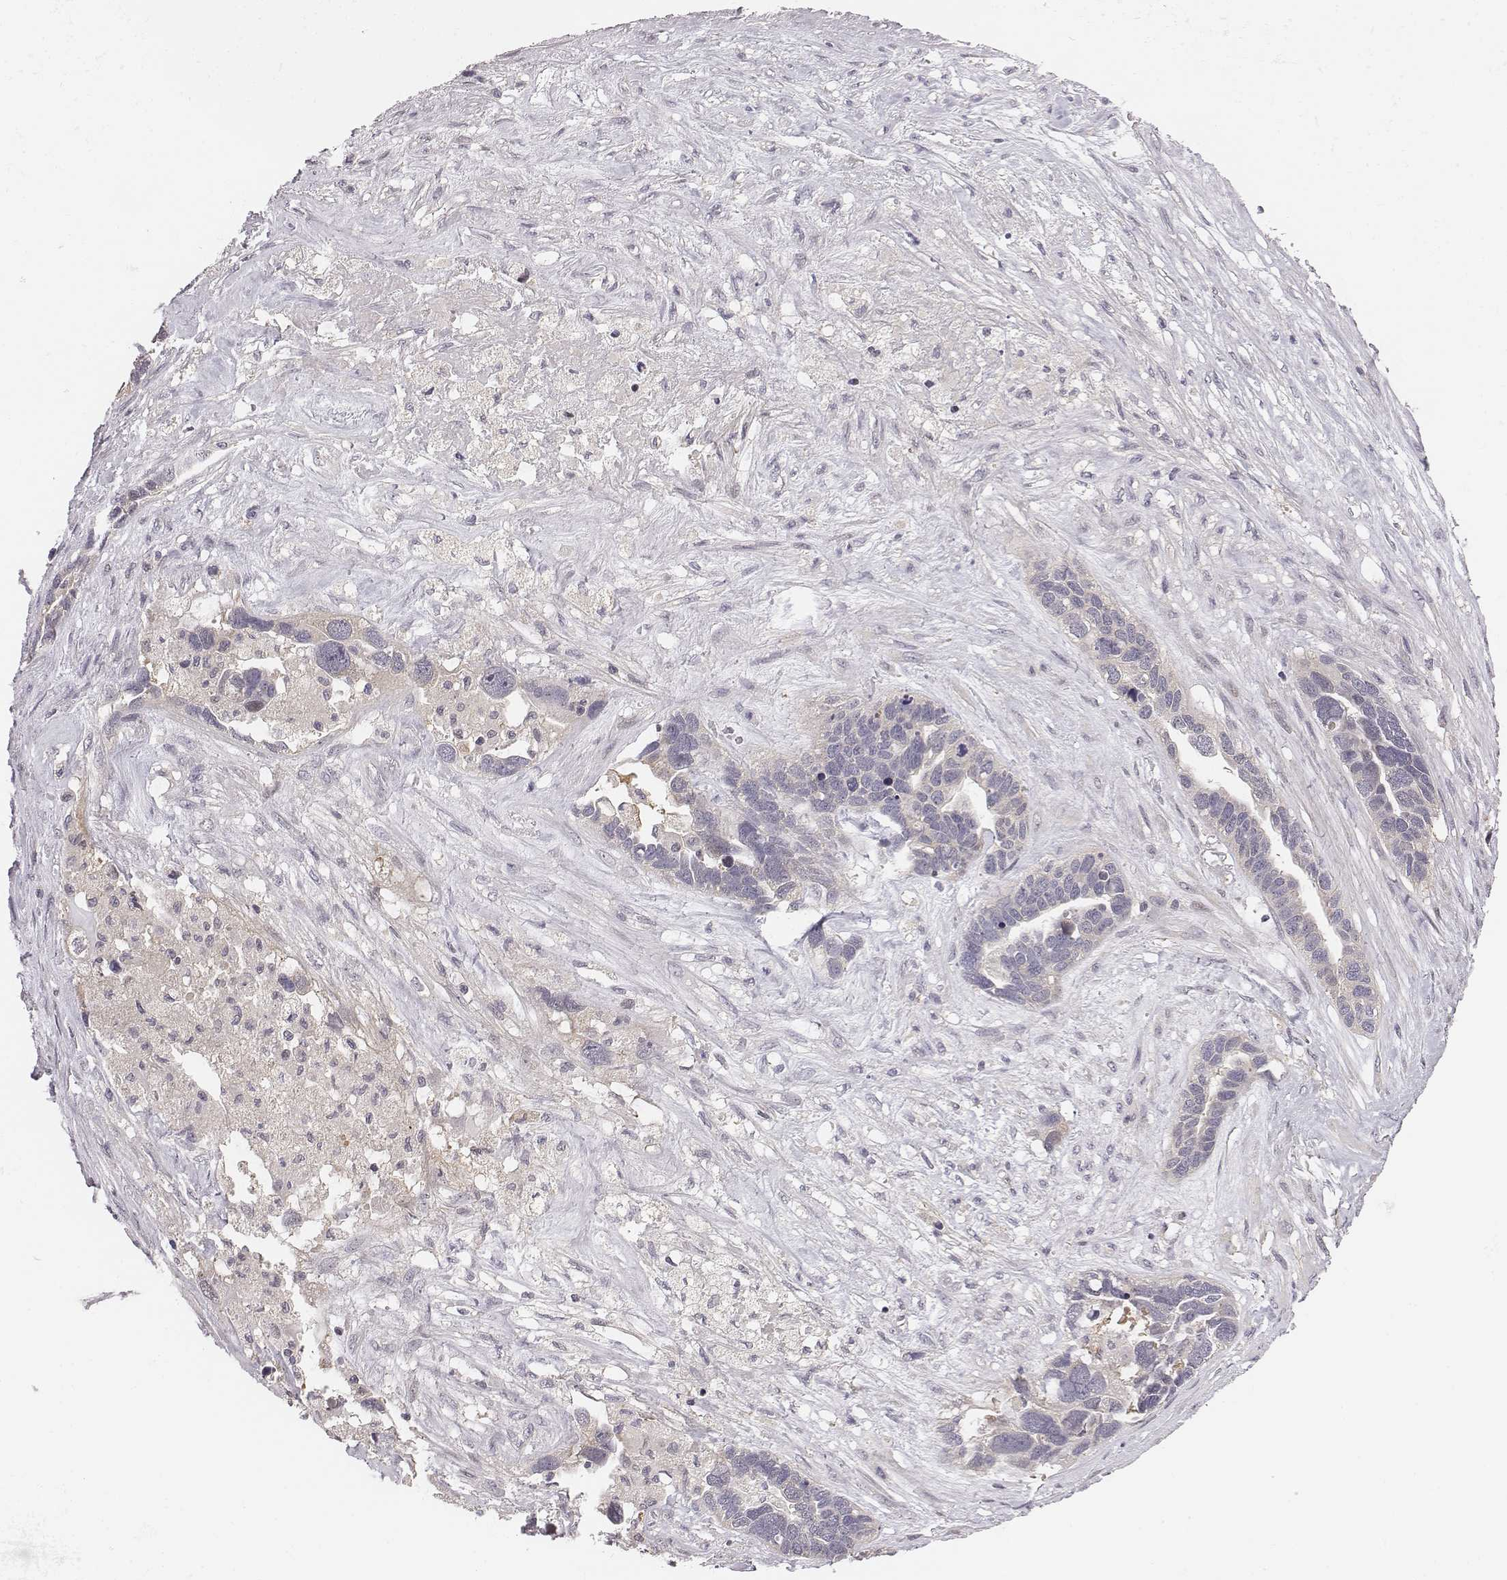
{"staining": {"intensity": "negative", "quantity": "none", "location": "none"}, "tissue": "ovarian cancer", "cell_type": "Tumor cells", "image_type": "cancer", "snomed": [{"axis": "morphology", "description": "Cystadenocarcinoma, serous, NOS"}, {"axis": "topography", "description": "Ovary"}], "caption": "Histopathology image shows no protein expression in tumor cells of ovarian cancer (serous cystadenocarcinoma) tissue.", "gene": "SMURF2", "patient": {"sex": "female", "age": 54}}